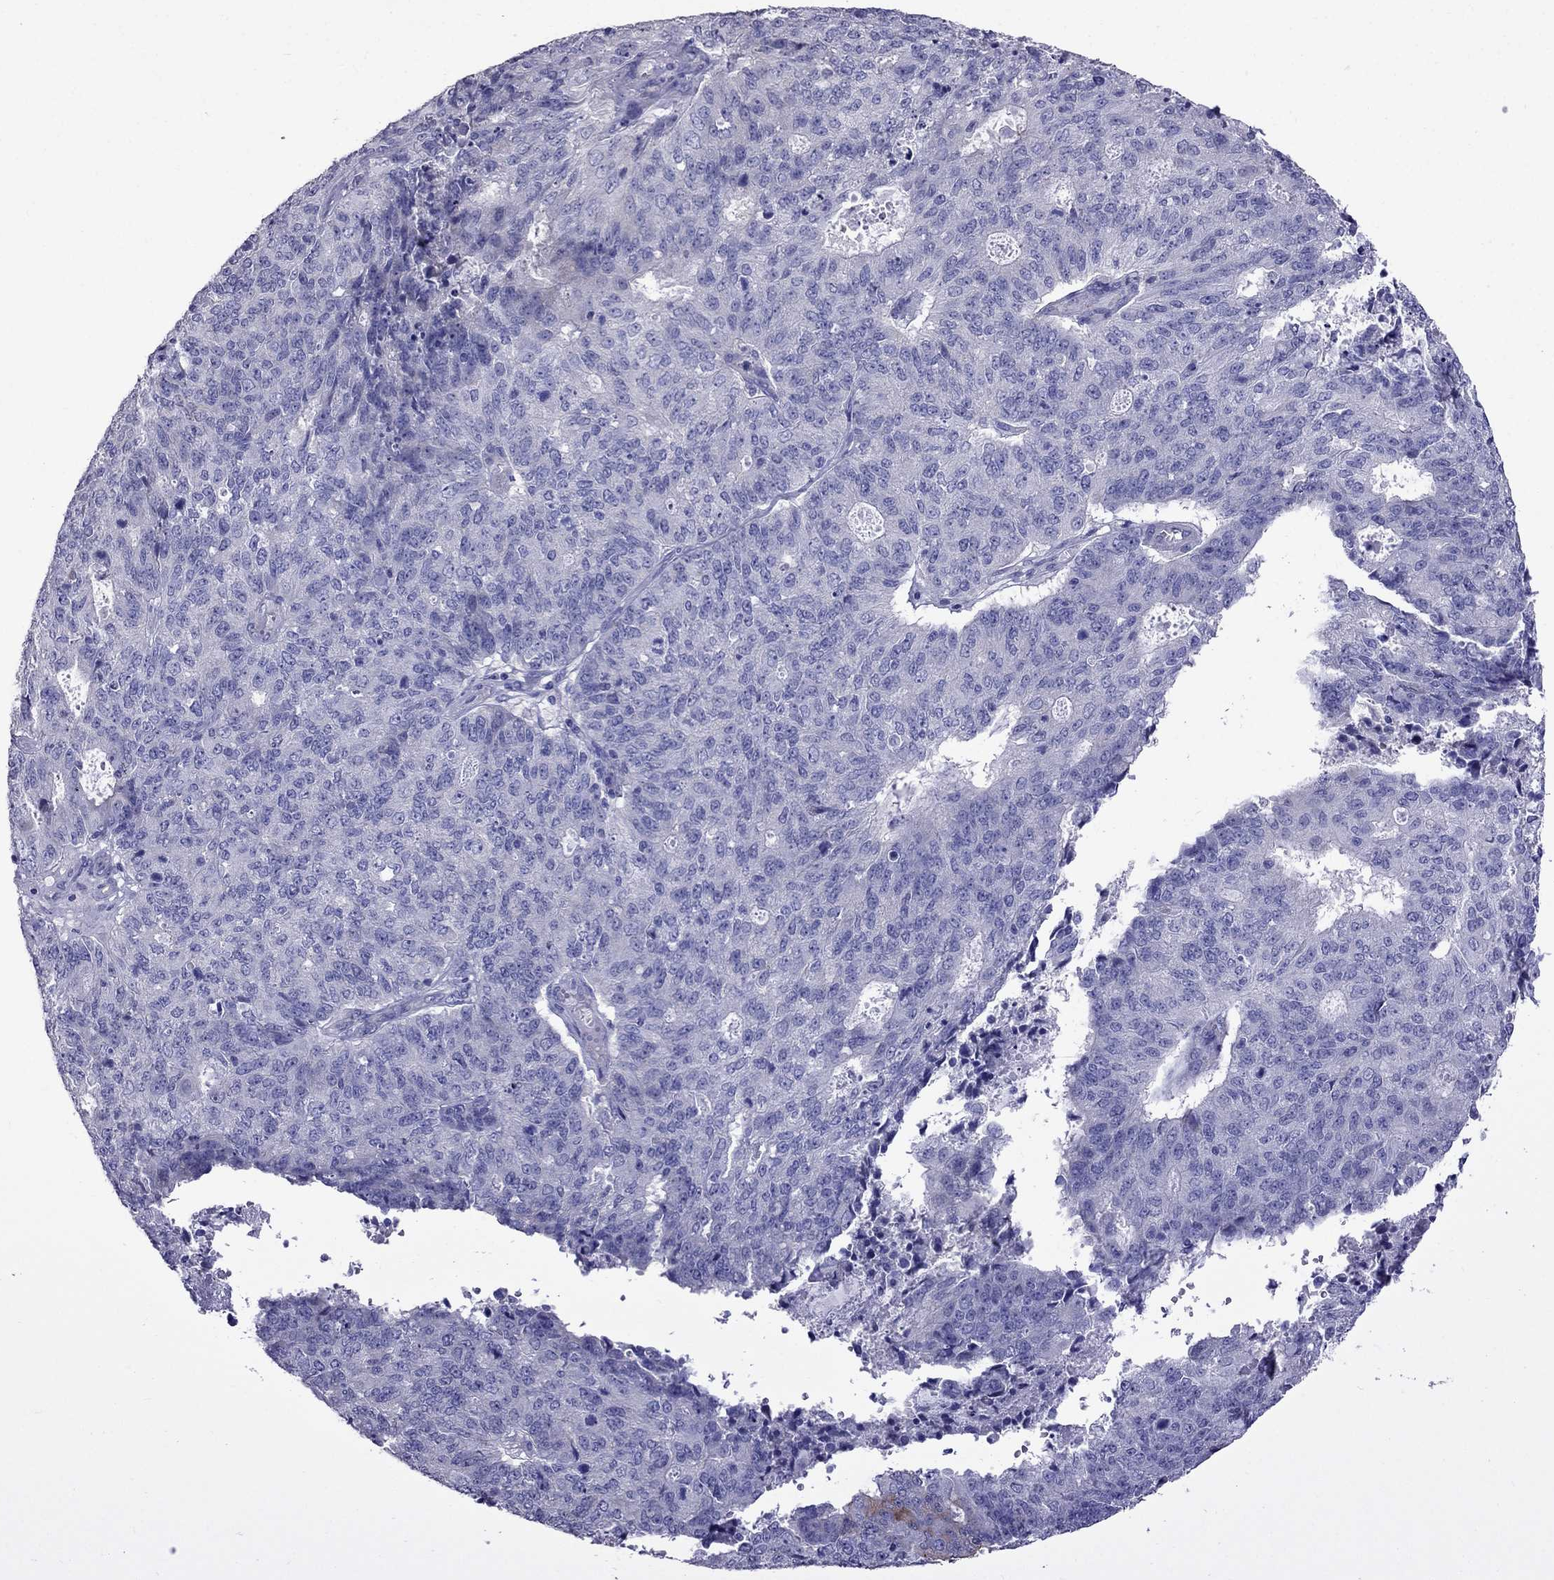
{"staining": {"intensity": "negative", "quantity": "none", "location": "none"}, "tissue": "endometrial cancer", "cell_type": "Tumor cells", "image_type": "cancer", "snomed": [{"axis": "morphology", "description": "Adenocarcinoma, NOS"}, {"axis": "topography", "description": "Endometrium"}], "caption": "The immunohistochemistry (IHC) photomicrograph has no significant expression in tumor cells of adenocarcinoma (endometrial) tissue. (DAB IHC with hematoxylin counter stain).", "gene": "OXCT2", "patient": {"sex": "female", "age": 82}}